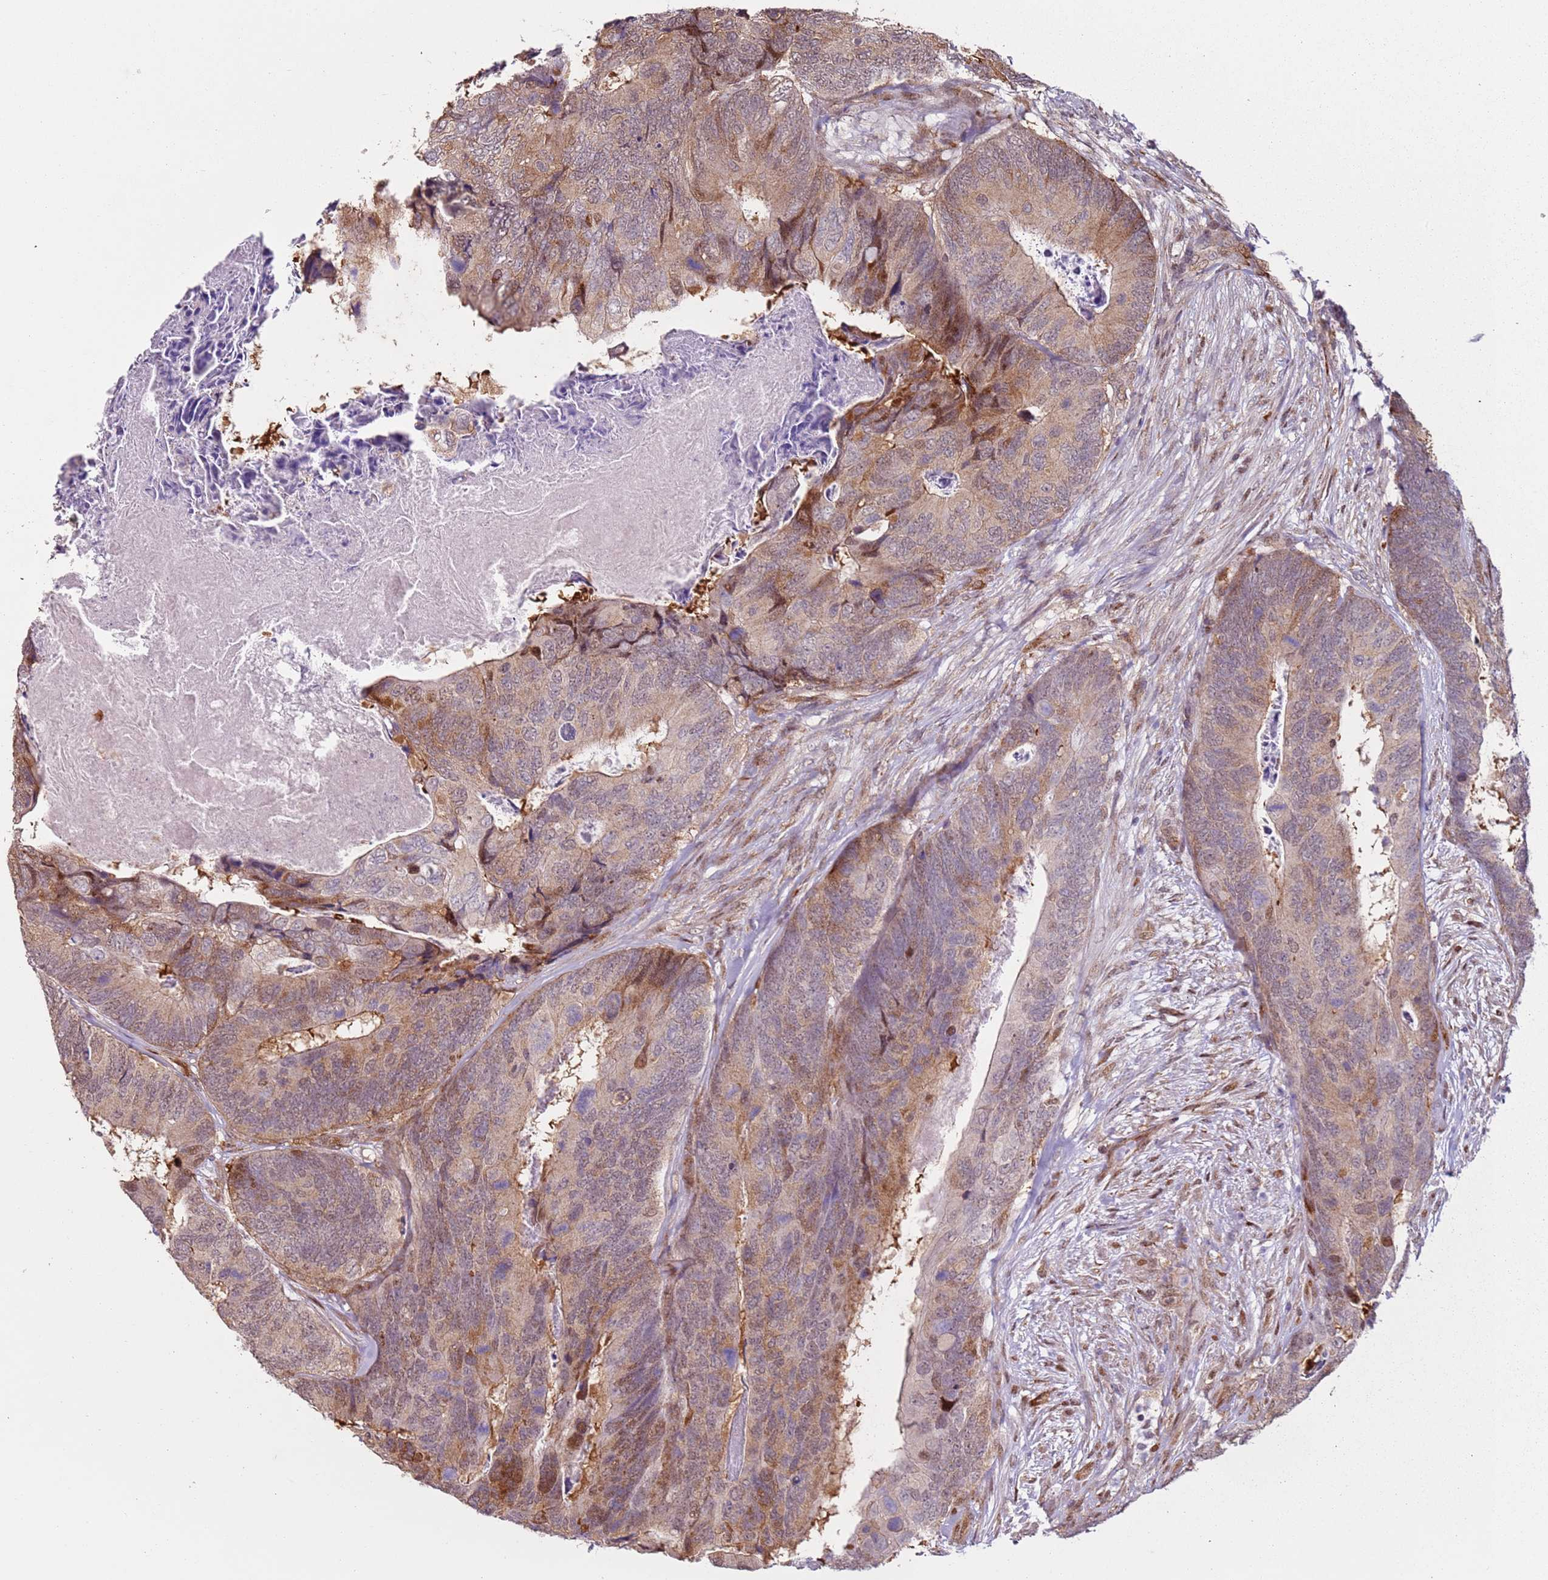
{"staining": {"intensity": "moderate", "quantity": "<25%", "location": "cytoplasmic/membranous,nuclear"}, "tissue": "colorectal cancer", "cell_type": "Tumor cells", "image_type": "cancer", "snomed": [{"axis": "morphology", "description": "Adenocarcinoma, NOS"}, {"axis": "topography", "description": "Colon"}], "caption": "Immunohistochemical staining of human adenocarcinoma (colorectal) shows low levels of moderate cytoplasmic/membranous and nuclear protein expression in approximately <25% of tumor cells. (Stains: DAB in brown, nuclei in blue, Microscopy: brightfield microscopy at high magnification).", "gene": "PSMD4", "patient": {"sex": "female", "age": 67}}